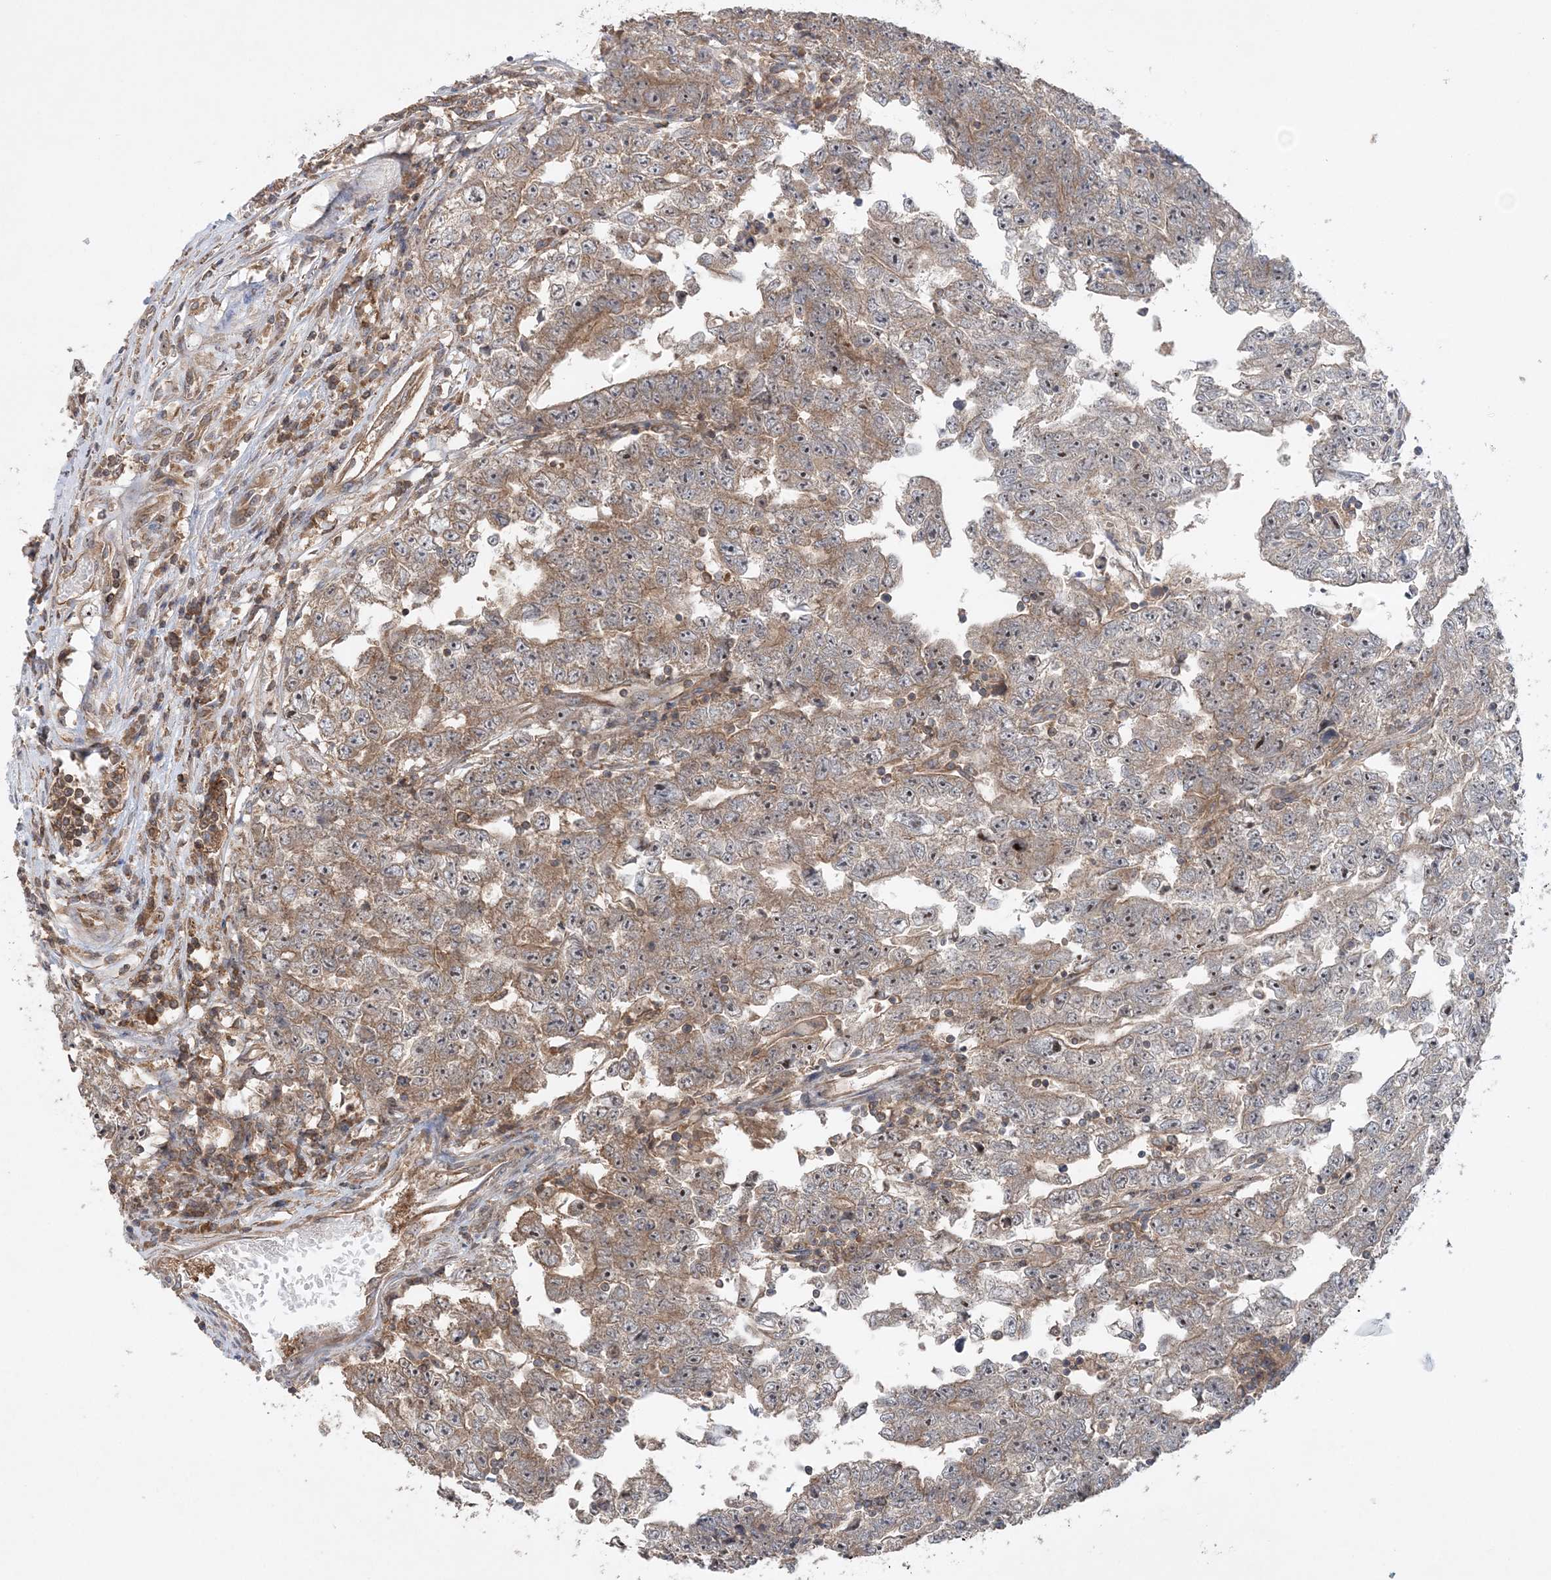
{"staining": {"intensity": "weak", "quantity": "25%-75%", "location": "cytoplasmic/membranous"}, "tissue": "testis cancer", "cell_type": "Tumor cells", "image_type": "cancer", "snomed": [{"axis": "morphology", "description": "Carcinoma, Embryonal, NOS"}, {"axis": "topography", "description": "Testis"}], "caption": "This is an image of immunohistochemistry staining of testis cancer, which shows weak staining in the cytoplasmic/membranous of tumor cells.", "gene": "ACAP2", "patient": {"sex": "male", "age": 25}}